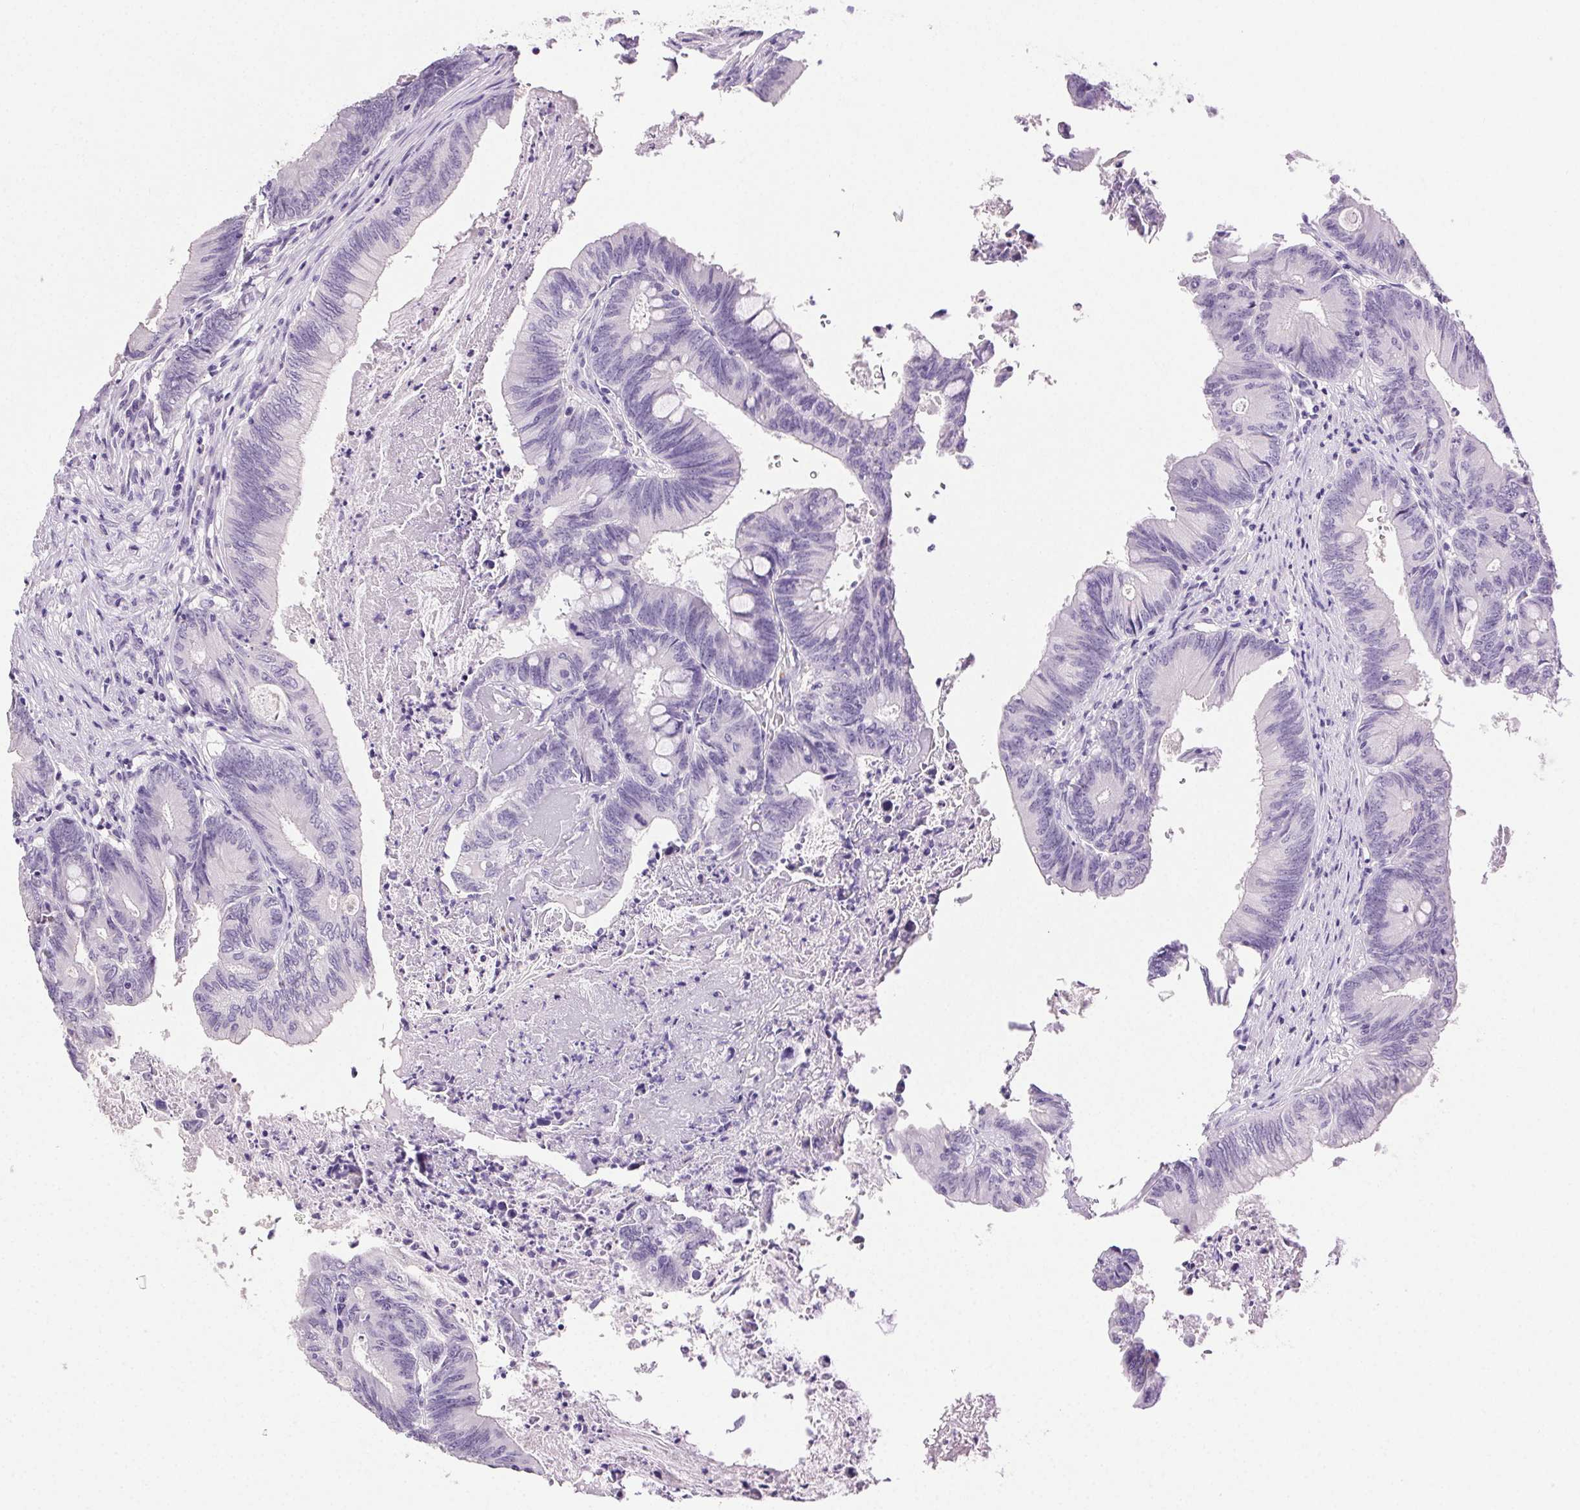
{"staining": {"intensity": "negative", "quantity": "none", "location": "none"}, "tissue": "colorectal cancer", "cell_type": "Tumor cells", "image_type": "cancer", "snomed": [{"axis": "morphology", "description": "Adenocarcinoma, NOS"}, {"axis": "topography", "description": "Colon"}], "caption": "Colorectal adenocarcinoma stained for a protein using immunohistochemistry displays no positivity tumor cells.", "gene": "CLDN10", "patient": {"sex": "female", "age": 70}}